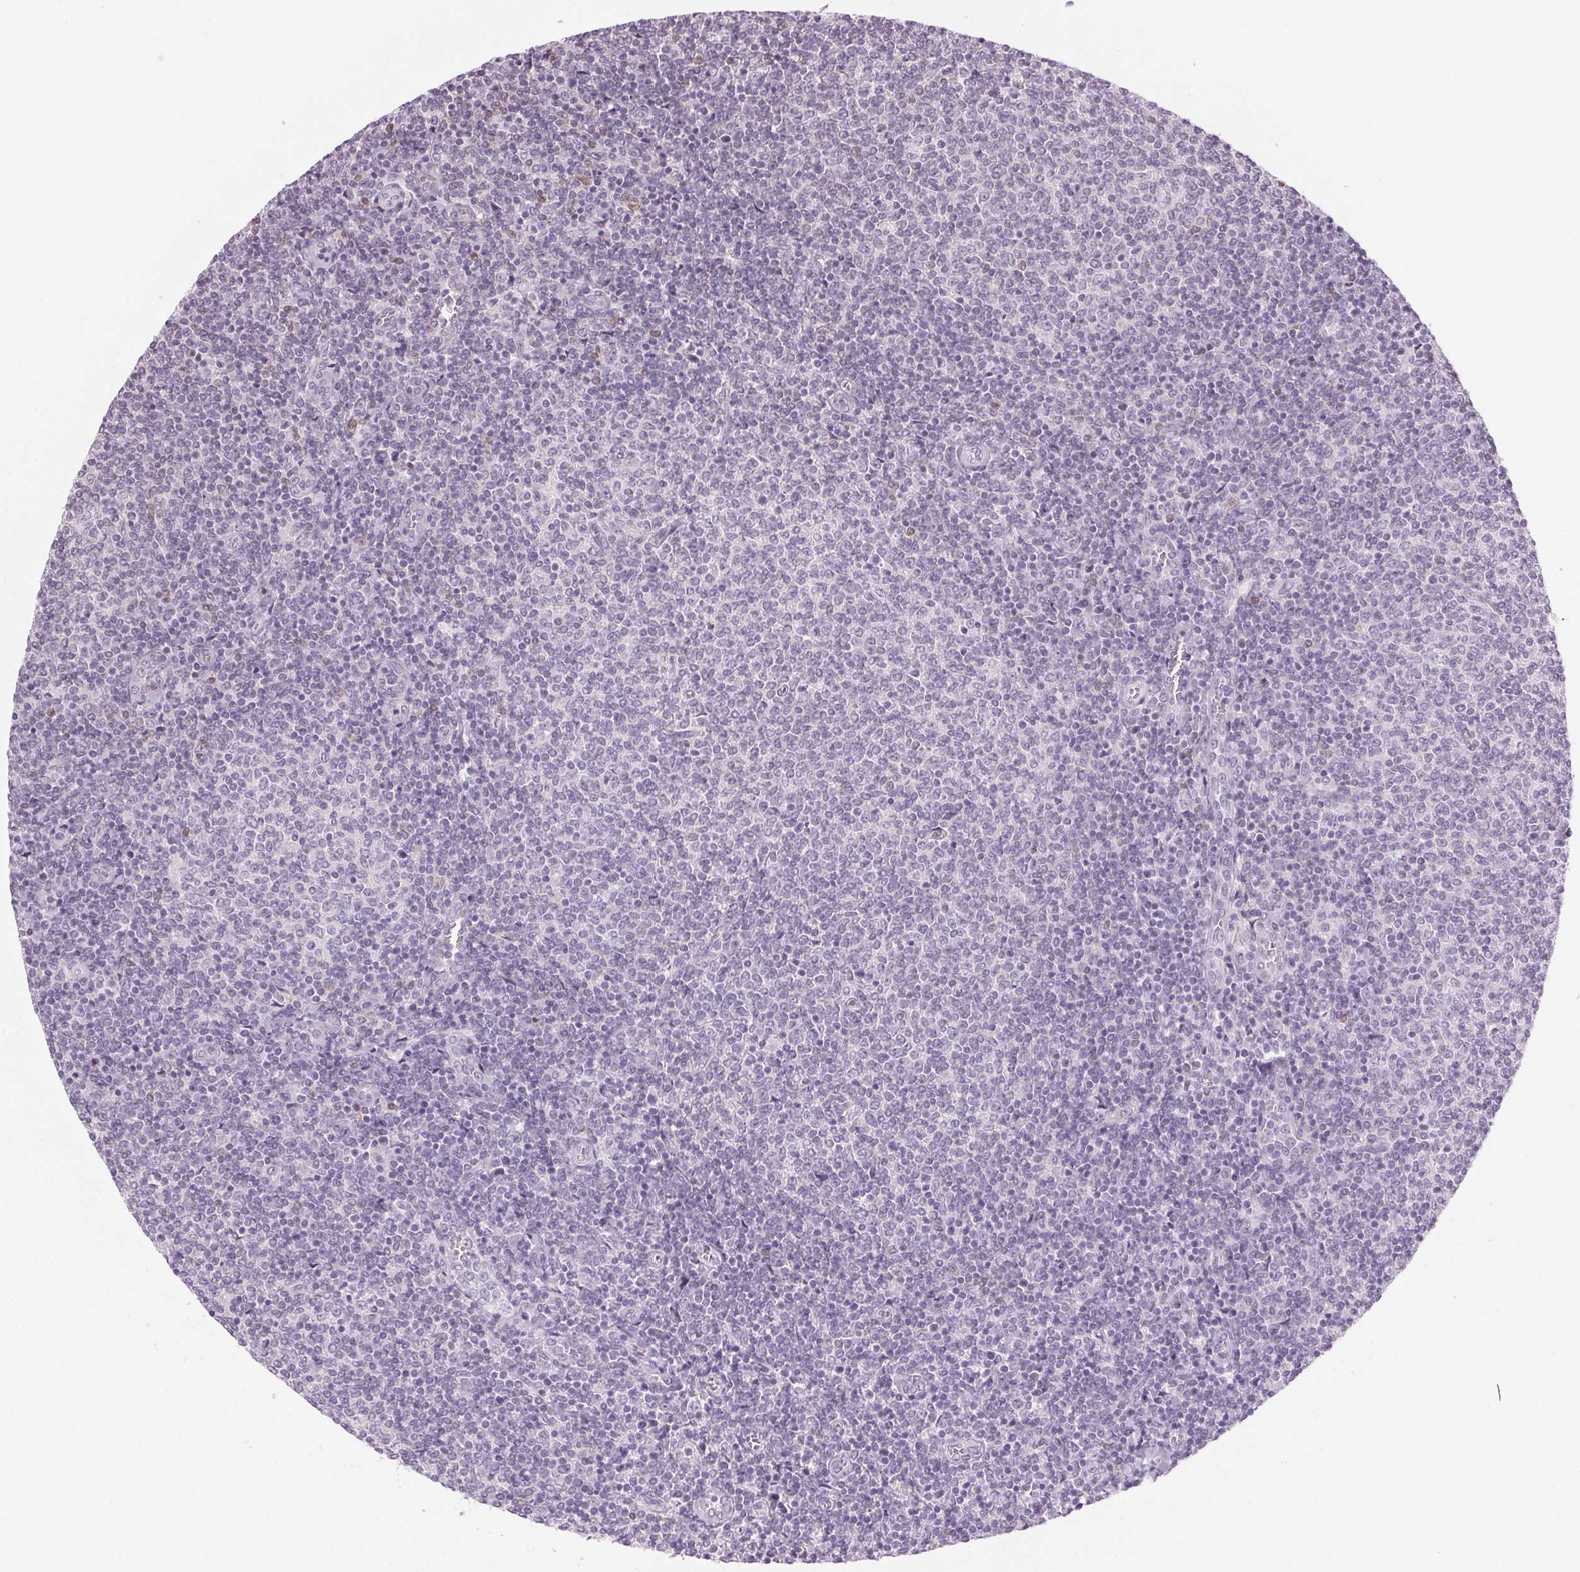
{"staining": {"intensity": "negative", "quantity": "none", "location": "none"}, "tissue": "lymphoma", "cell_type": "Tumor cells", "image_type": "cancer", "snomed": [{"axis": "morphology", "description": "Malignant lymphoma, non-Hodgkin's type, Low grade"}, {"axis": "topography", "description": "Lymph node"}], "caption": "Micrograph shows no significant protein staining in tumor cells of lymphoma.", "gene": "SLC6A19", "patient": {"sex": "male", "age": 52}}